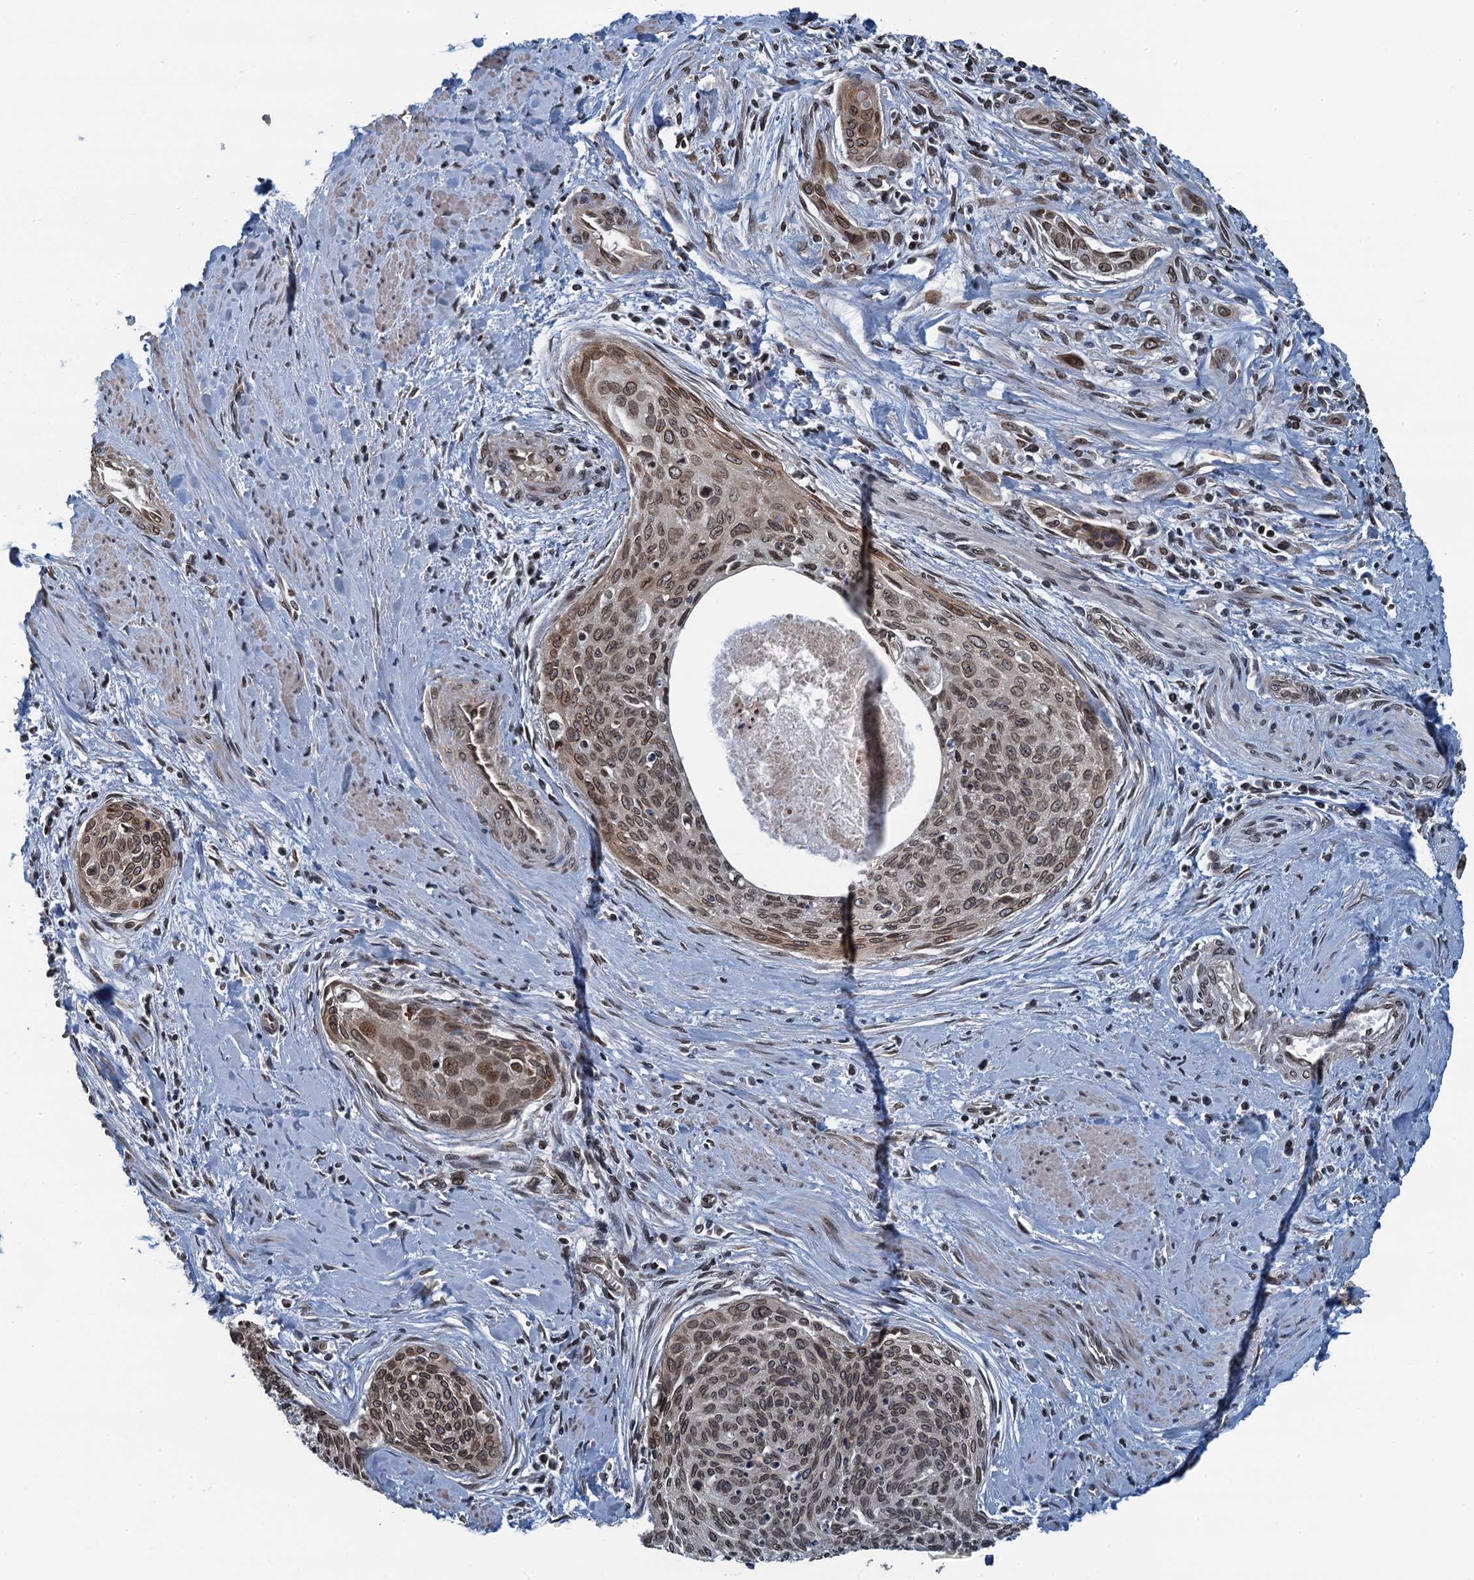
{"staining": {"intensity": "moderate", "quantity": ">75%", "location": "cytoplasmic/membranous,nuclear"}, "tissue": "cervical cancer", "cell_type": "Tumor cells", "image_type": "cancer", "snomed": [{"axis": "morphology", "description": "Squamous cell carcinoma, NOS"}, {"axis": "topography", "description": "Cervix"}], "caption": "DAB immunohistochemical staining of human cervical cancer (squamous cell carcinoma) exhibits moderate cytoplasmic/membranous and nuclear protein staining in about >75% of tumor cells.", "gene": "CCDC34", "patient": {"sex": "female", "age": 55}}